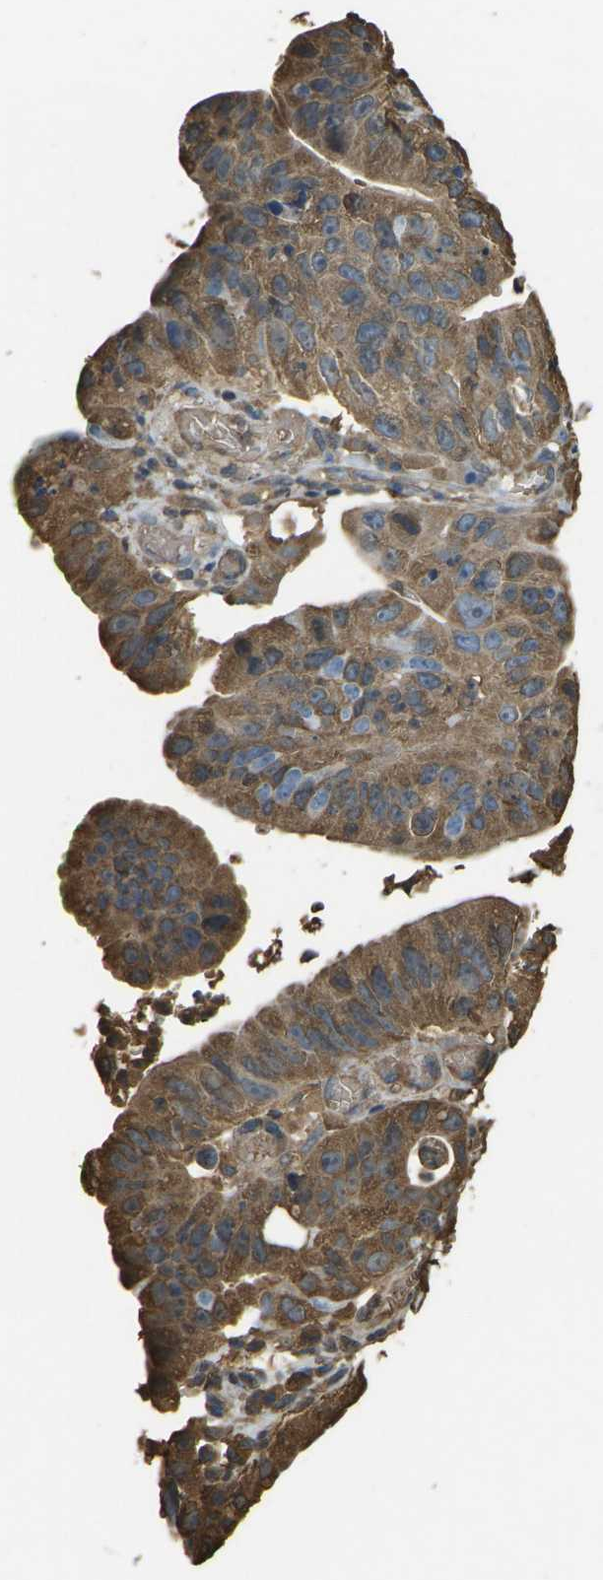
{"staining": {"intensity": "moderate", "quantity": ">75%", "location": "cytoplasmic/membranous"}, "tissue": "stomach cancer", "cell_type": "Tumor cells", "image_type": "cancer", "snomed": [{"axis": "morphology", "description": "Adenocarcinoma, NOS"}, {"axis": "topography", "description": "Stomach"}], "caption": "Human stomach cancer stained with a protein marker demonstrates moderate staining in tumor cells.", "gene": "HBB", "patient": {"sex": "male", "age": 59}}